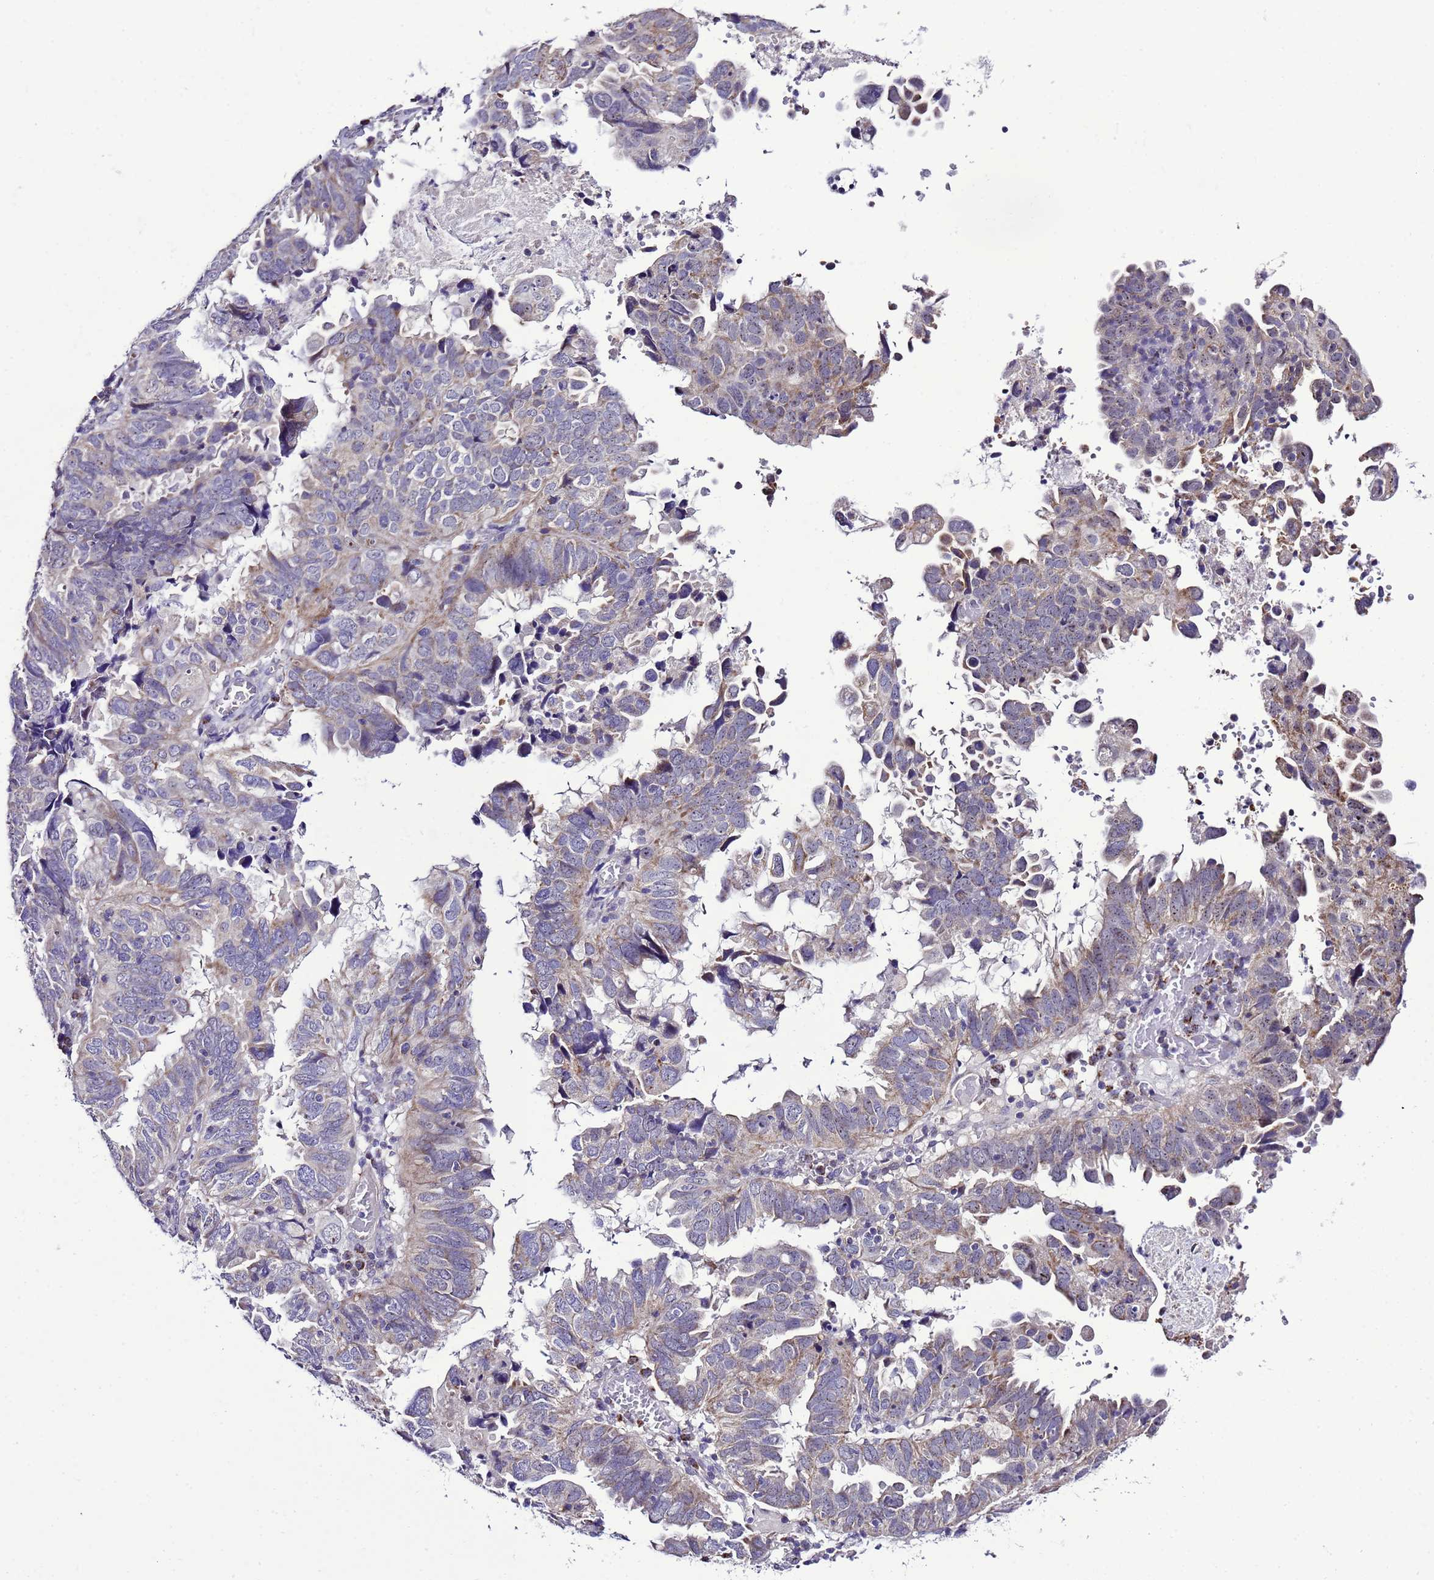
{"staining": {"intensity": "weak", "quantity": "<25%", "location": "cytoplasmic/membranous"}, "tissue": "endometrial cancer", "cell_type": "Tumor cells", "image_type": "cancer", "snomed": [{"axis": "morphology", "description": "Adenocarcinoma, NOS"}, {"axis": "topography", "description": "Uterus"}], "caption": "Endometrial cancer (adenocarcinoma) stained for a protein using immunohistochemistry reveals no expression tumor cells.", "gene": "DPH6", "patient": {"sex": "female", "age": 77}}